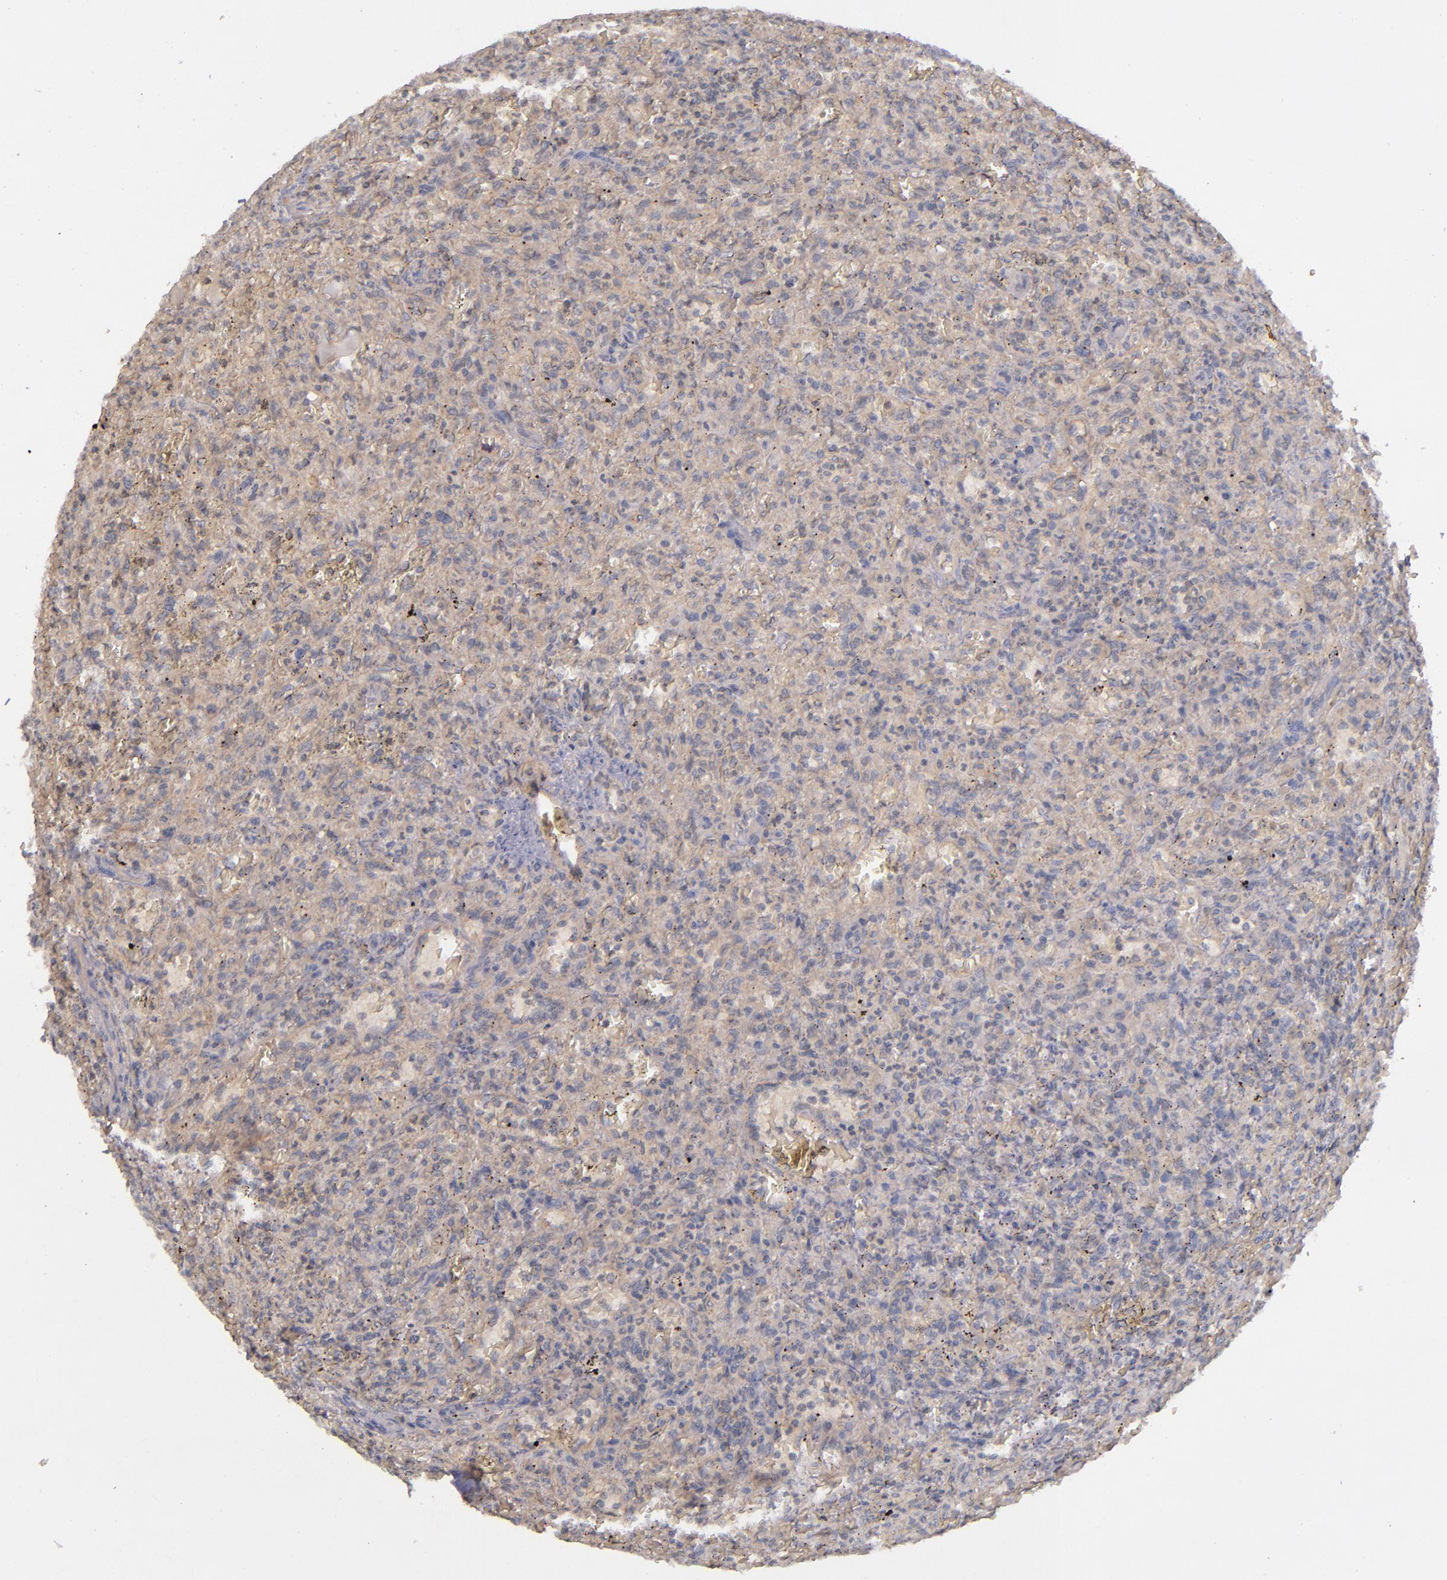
{"staining": {"intensity": "negative", "quantity": "none", "location": "none"}, "tissue": "lymphoma", "cell_type": "Tumor cells", "image_type": "cancer", "snomed": [{"axis": "morphology", "description": "Malignant lymphoma, non-Hodgkin's type, Low grade"}, {"axis": "topography", "description": "Spleen"}], "caption": "Lymphoma stained for a protein using immunohistochemistry (IHC) reveals no positivity tumor cells.", "gene": "TSC2", "patient": {"sex": "female", "age": 64}}